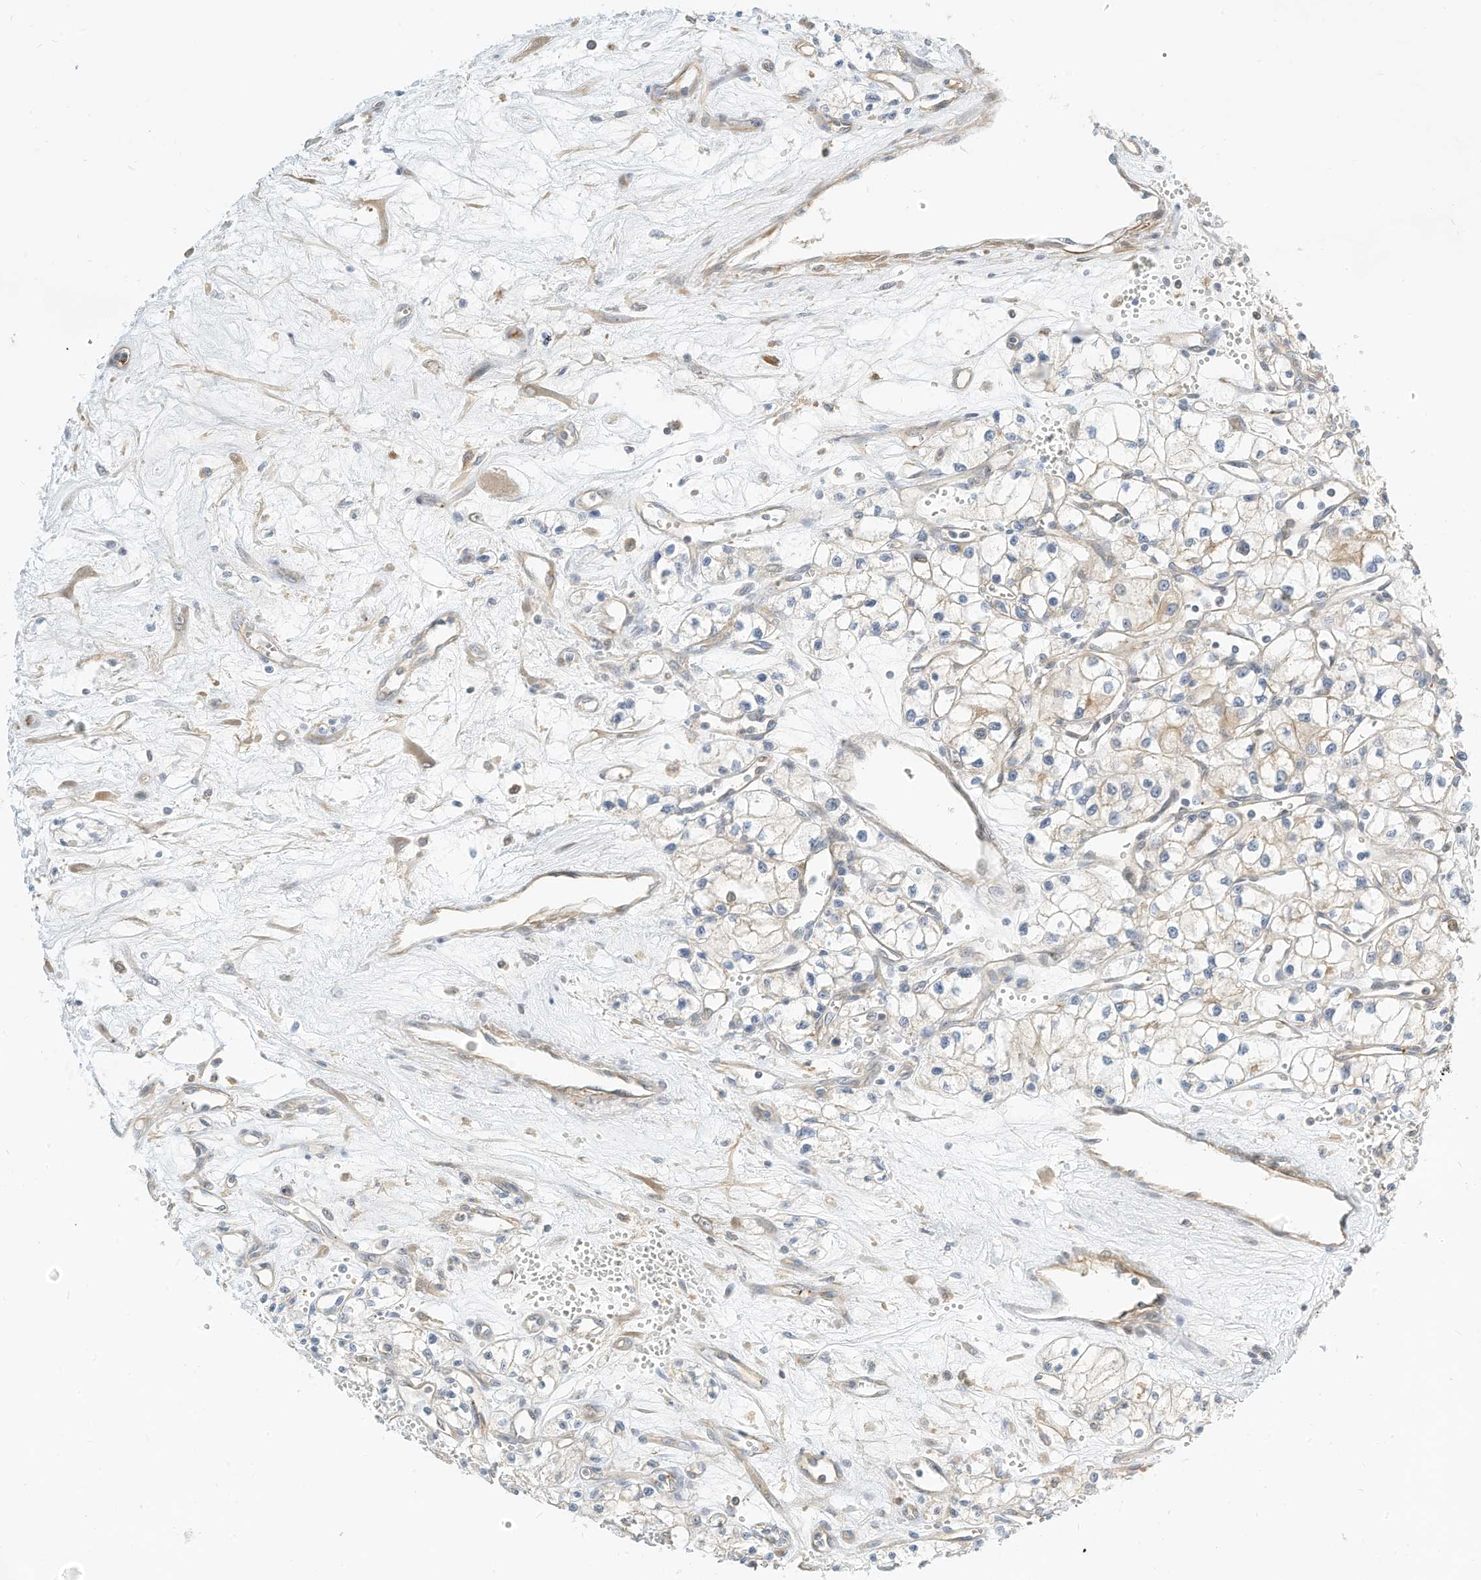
{"staining": {"intensity": "weak", "quantity": "<25%", "location": "cytoplasmic/membranous"}, "tissue": "renal cancer", "cell_type": "Tumor cells", "image_type": "cancer", "snomed": [{"axis": "morphology", "description": "Adenocarcinoma, NOS"}, {"axis": "topography", "description": "Kidney"}], "caption": "DAB (3,3'-diaminobenzidine) immunohistochemical staining of renal cancer (adenocarcinoma) shows no significant staining in tumor cells.", "gene": "OFD1", "patient": {"sex": "male", "age": 59}}